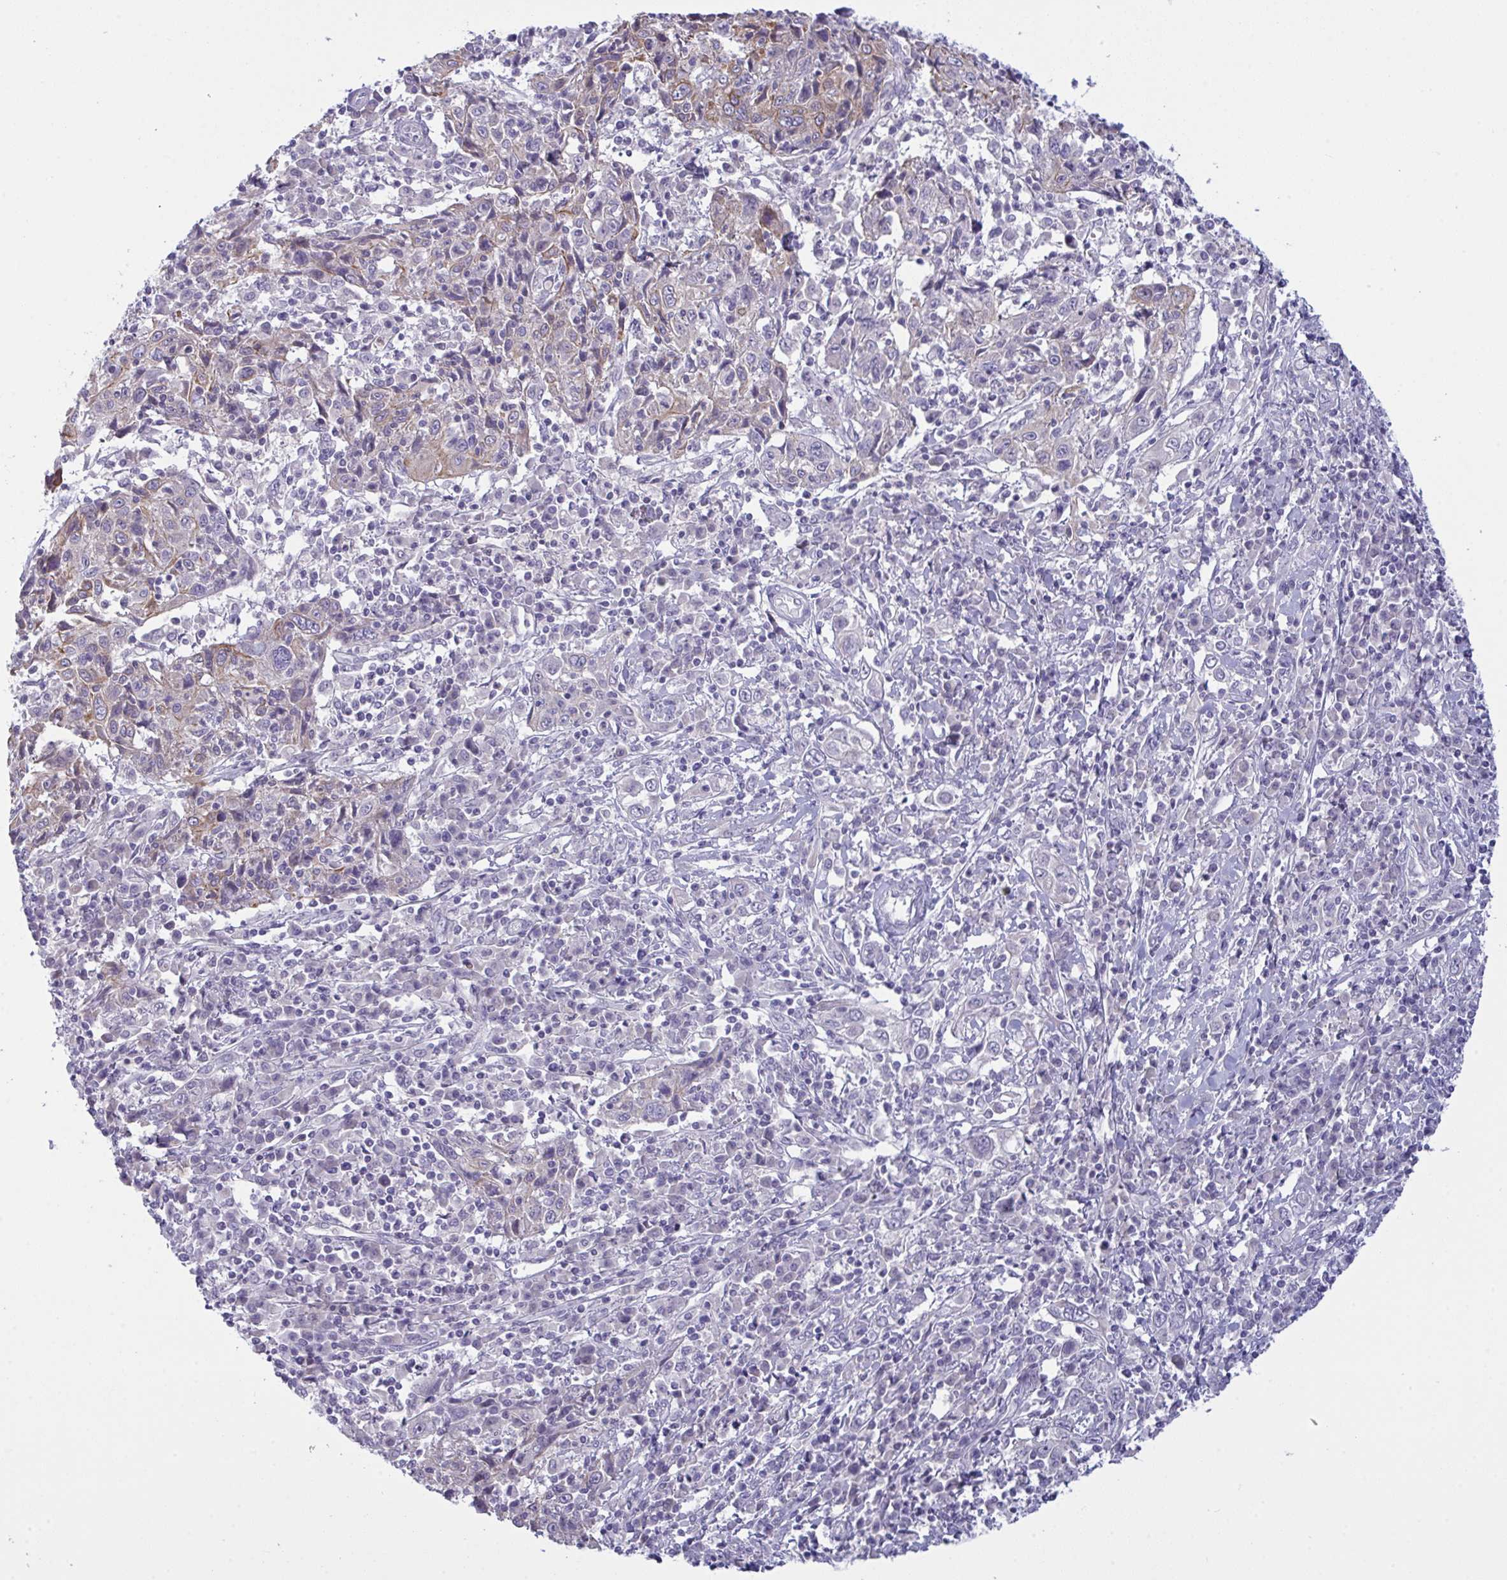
{"staining": {"intensity": "weak", "quantity": "<25%", "location": "cytoplasmic/membranous"}, "tissue": "cervical cancer", "cell_type": "Tumor cells", "image_type": "cancer", "snomed": [{"axis": "morphology", "description": "Squamous cell carcinoma, NOS"}, {"axis": "topography", "description": "Cervix"}], "caption": "Tumor cells show no significant expression in cervical cancer (squamous cell carcinoma).", "gene": "TENT5D", "patient": {"sex": "female", "age": 46}}